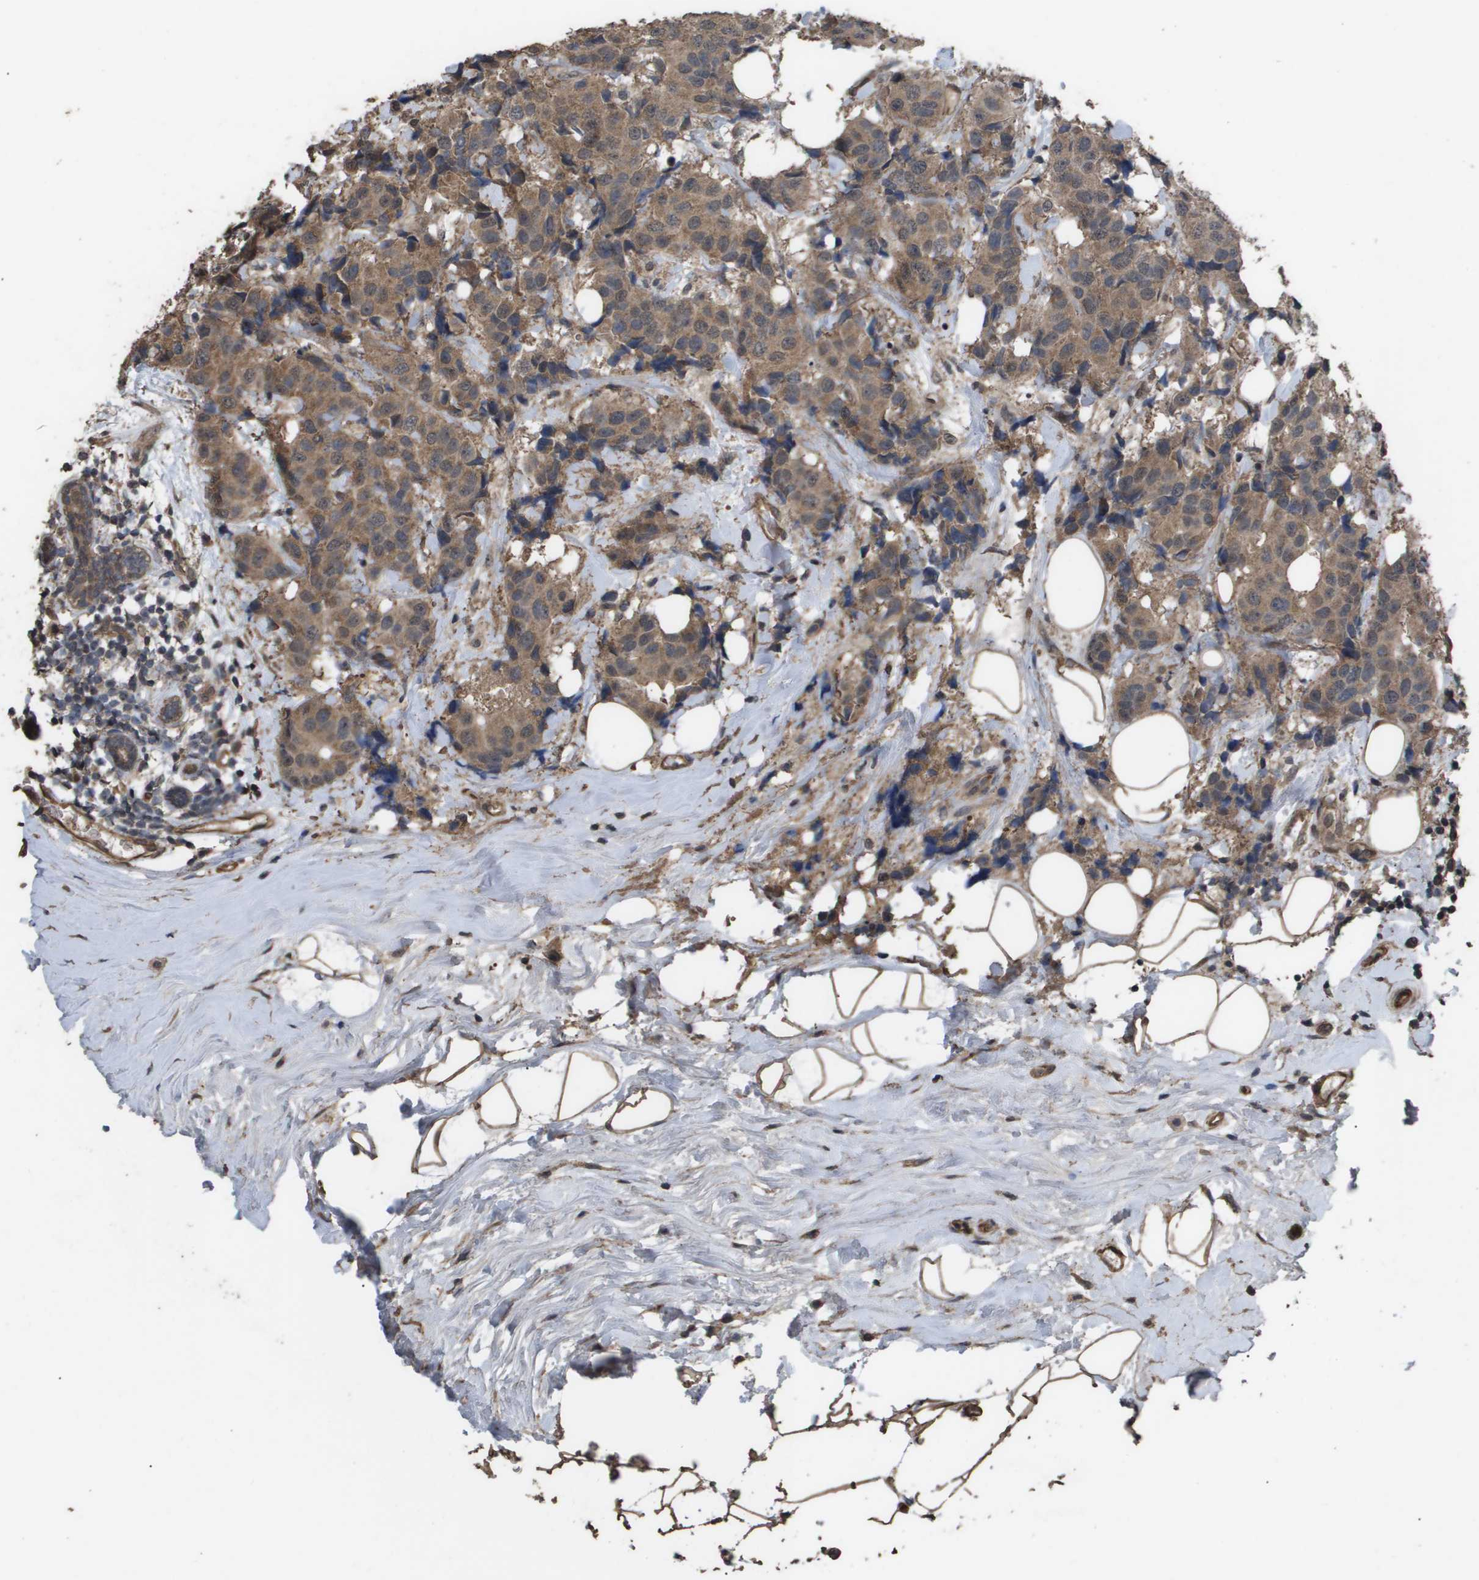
{"staining": {"intensity": "moderate", "quantity": ">75%", "location": "cytoplasmic/membranous"}, "tissue": "breast cancer", "cell_type": "Tumor cells", "image_type": "cancer", "snomed": [{"axis": "morphology", "description": "Normal tissue, NOS"}, {"axis": "morphology", "description": "Duct carcinoma"}, {"axis": "topography", "description": "Breast"}], "caption": "High-power microscopy captured an immunohistochemistry (IHC) micrograph of breast invasive ductal carcinoma, revealing moderate cytoplasmic/membranous staining in approximately >75% of tumor cells.", "gene": "CUL5", "patient": {"sex": "female", "age": 39}}